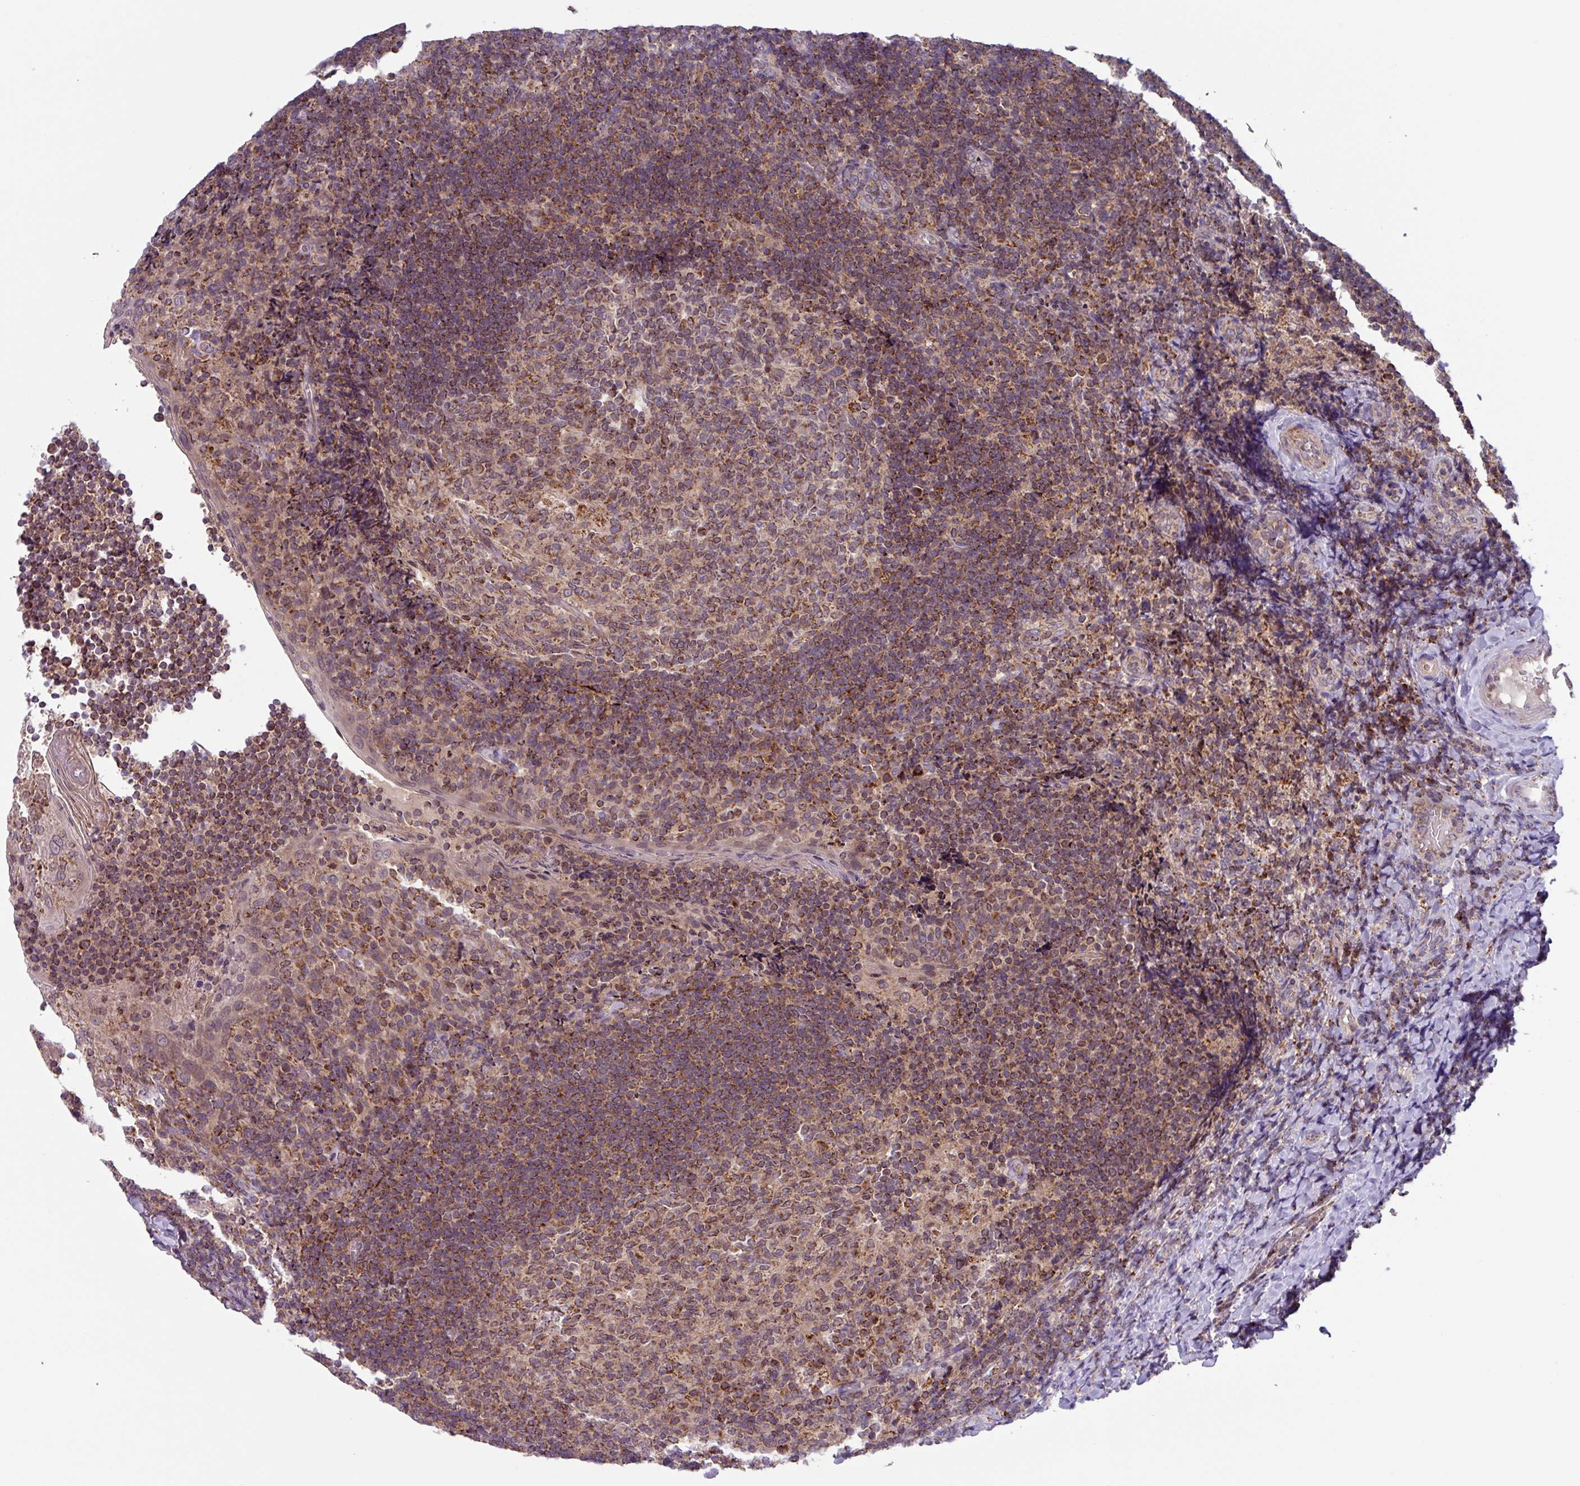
{"staining": {"intensity": "moderate", "quantity": ">75%", "location": "cytoplasmic/membranous"}, "tissue": "tonsil", "cell_type": "Germinal center cells", "image_type": "normal", "snomed": [{"axis": "morphology", "description": "Normal tissue, NOS"}, {"axis": "topography", "description": "Tonsil"}], "caption": "Protein analysis of unremarkable tonsil shows moderate cytoplasmic/membranous expression in about >75% of germinal center cells.", "gene": "AKIRIN1", "patient": {"sex": "female", "age": 10}}